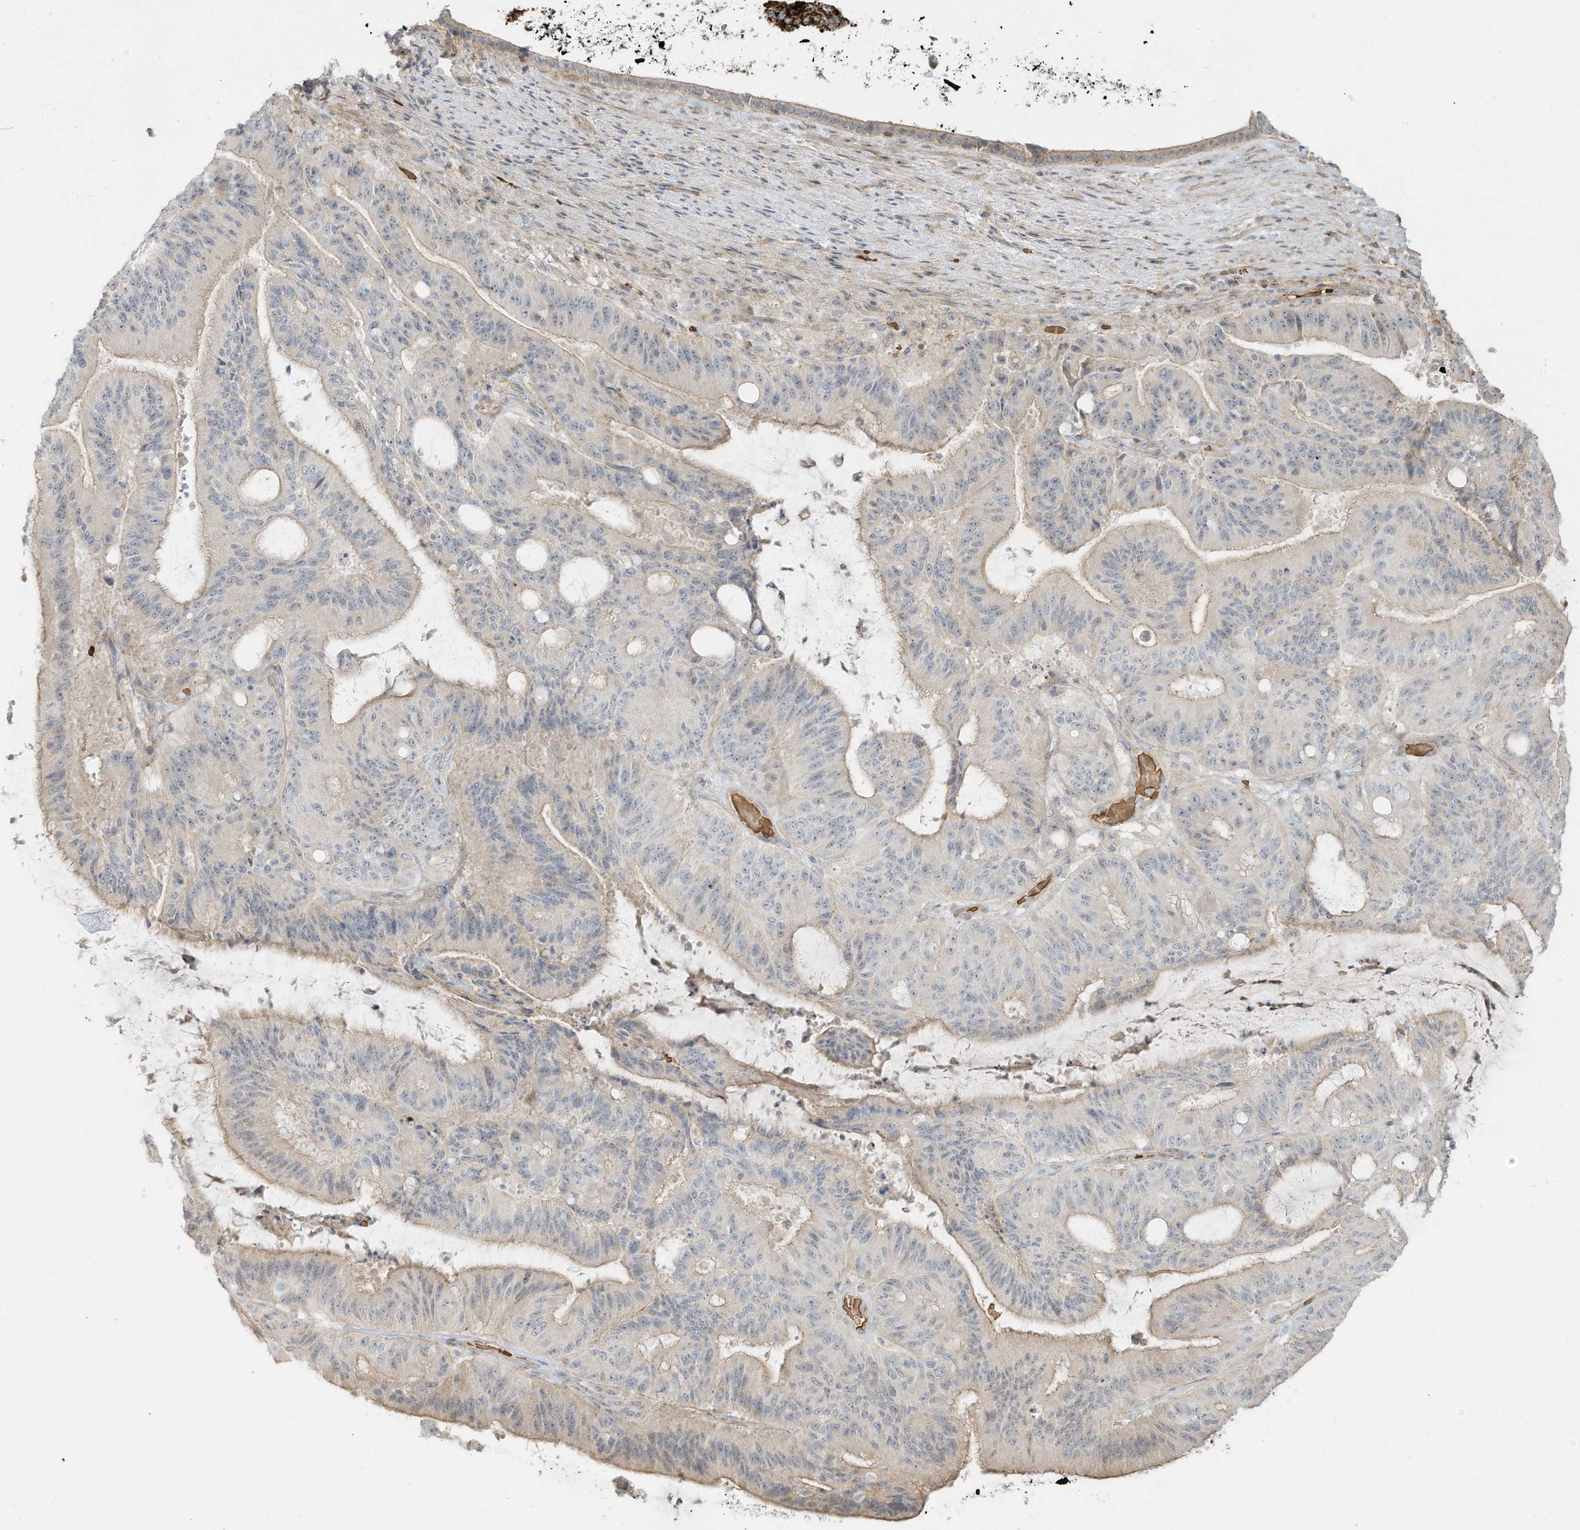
{"staining": {"intensity": "weak", "quantity": "<25%", "location": "cytoplasmic/membranous"}, "tissue": "liver cancer", "cell_type": "Tumor cells", "image_type": "cancer", "snomed": [{"axis": "morphology", "description": "Normal tissue, NOS"}, {"axis": "morphology", "description": "Cholangiocarcinoma"}, {"axis": "topography", "description": "Liver"}, {"axis": "topography", "description": "Peripheral nerve tissue"}], "caption": "The immunohistochemistry histopathology image has no significant positivity in tumor cells of liver cancer tissue.", "gene": "OFD1", "patient": {"sex": "female", "age": 73}}